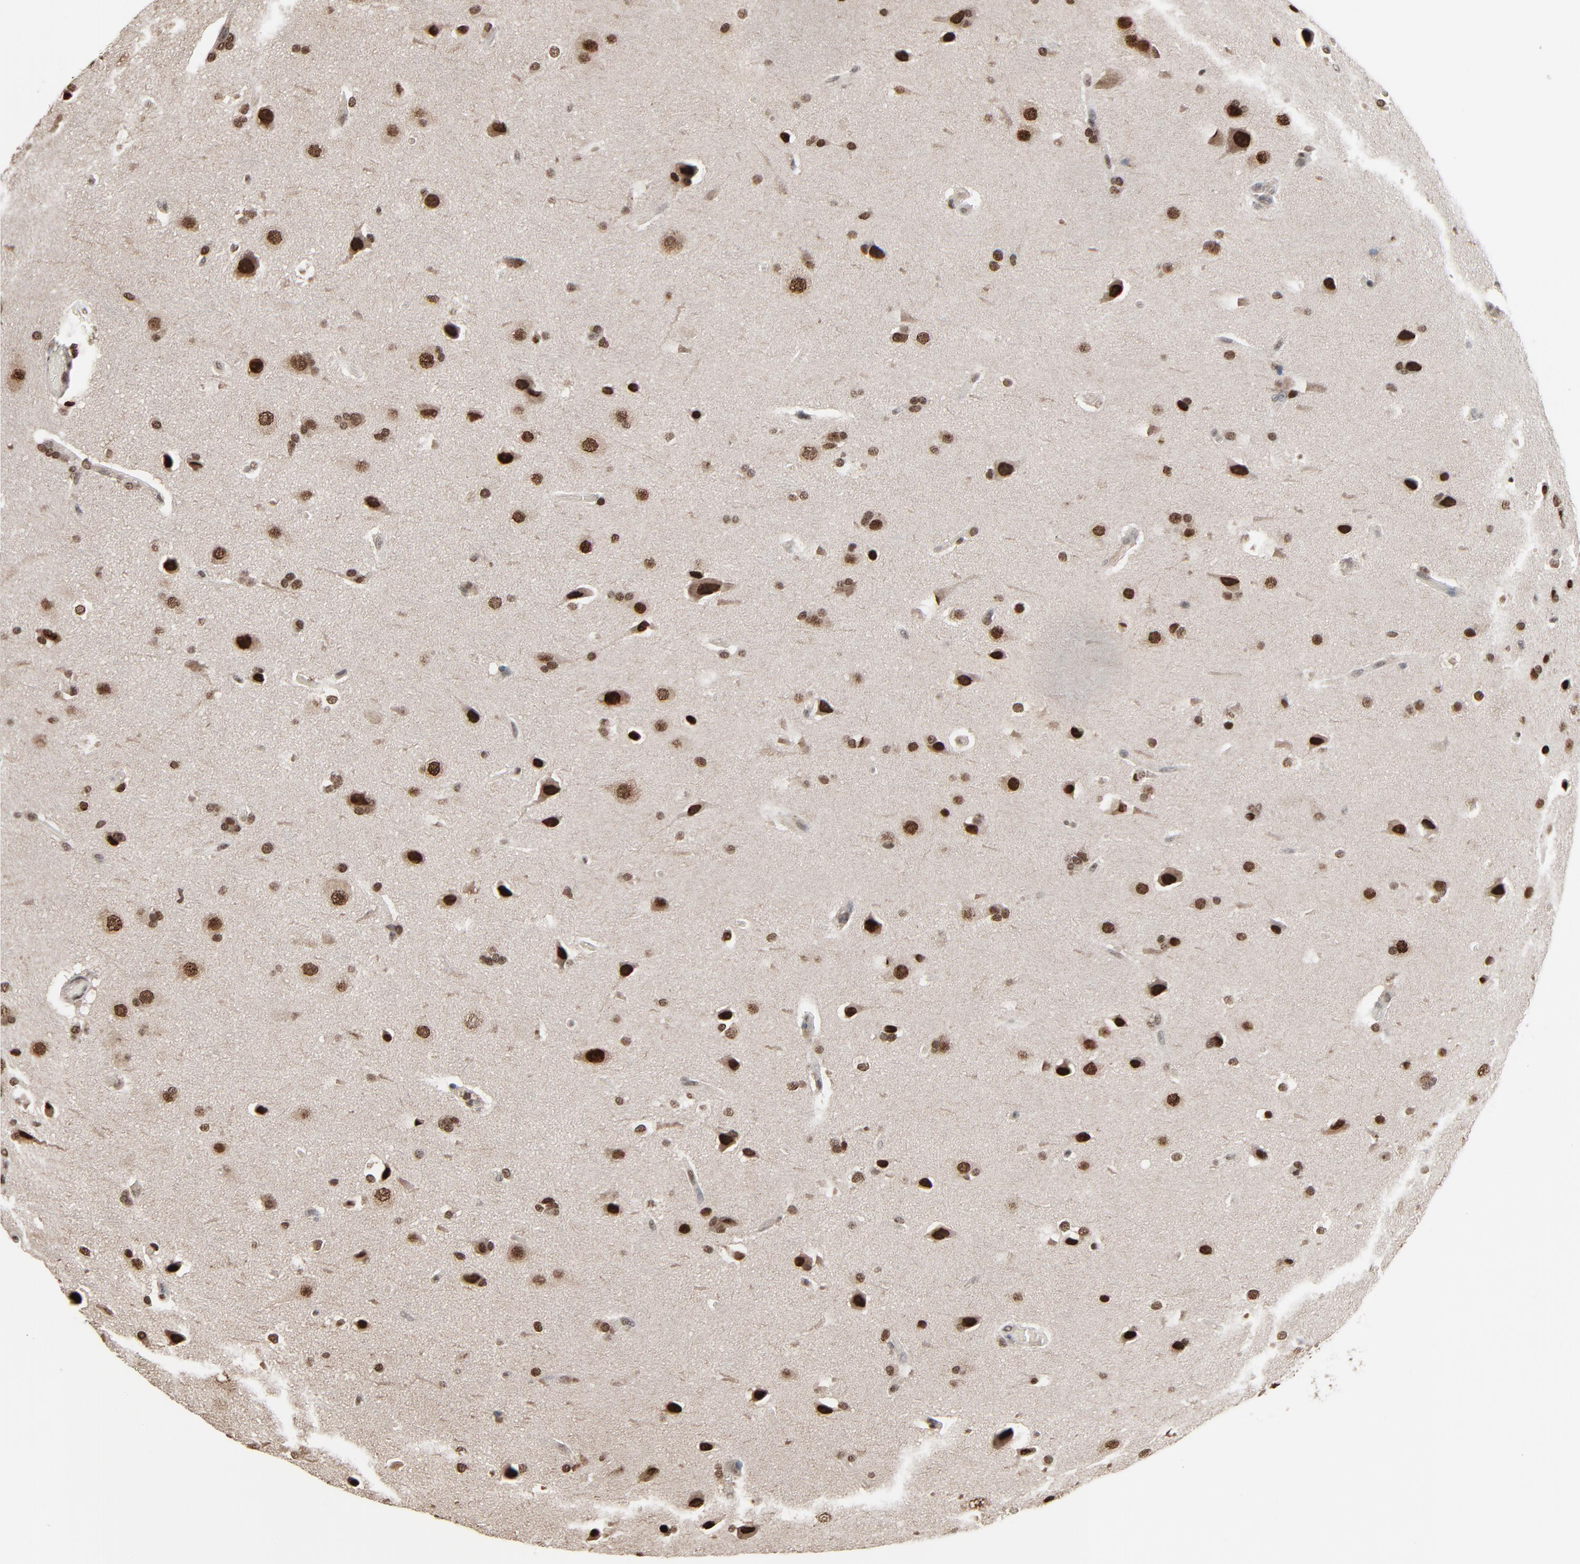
{"staining": {"intensity": "strong", "quantity": ">75%", "location": "cytoplasmic/membranous,nuclear"}, "tissue": "glioma", "cell_type": "Tumor cells", "image_type": "cancer", "snomed": [{"axis": "morphology", "description": "Glioma, malignant, Low grade"}, {"axis": "topography", "description": "Cerebral cortex"}], "caption": "This photomicrograph demonstrates immunohistochemistry (IHC) staining of glioma, with high strong cytoplasmic/membranous and nuclear positivity in approximately >75% of tumor cells.", "gene": "MEIS2", "patient": {"sex": "female", "age": 47}}